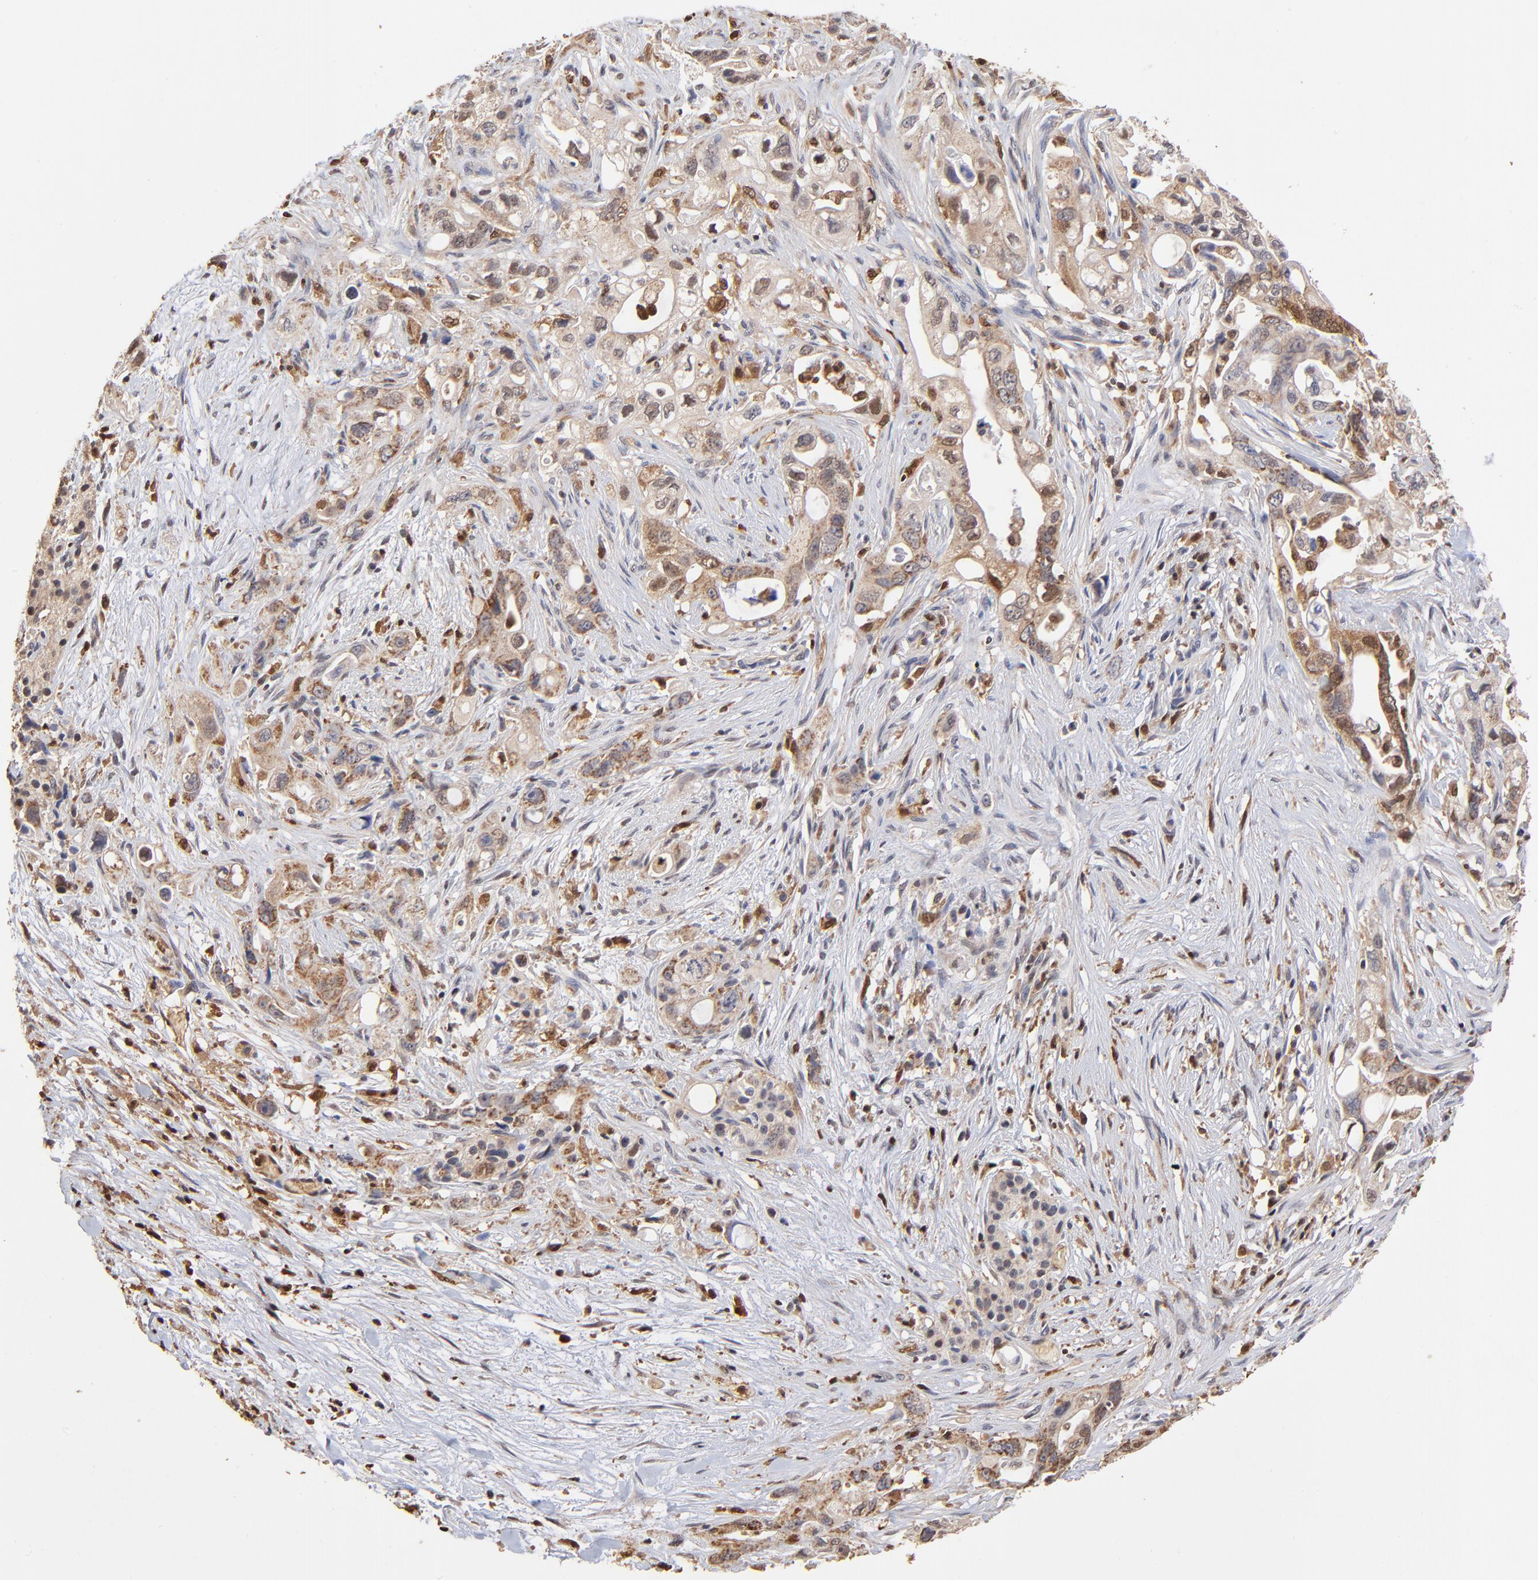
{"staining": {"intensity": "weak", "quantity": ">75%", "location": "cytoplasmic/membranous"}, "tissue": "pancreatic cancer", "cell_type": "Tumor cells", "image_type": "cancer", "snomed": [{"axis": "morphology", "description": "Normal tissue, NOS"}, {"axis": "topography", "description": "Pancreas"}], "caption": "Pancreatic cancer was stained to show a protein in brown. There is low levels of weak cytoplasmic/membranous positivity in about >75% of tumor cells.", "gene": "CASP1", "patient": {"sex": "male", "age": 42}}